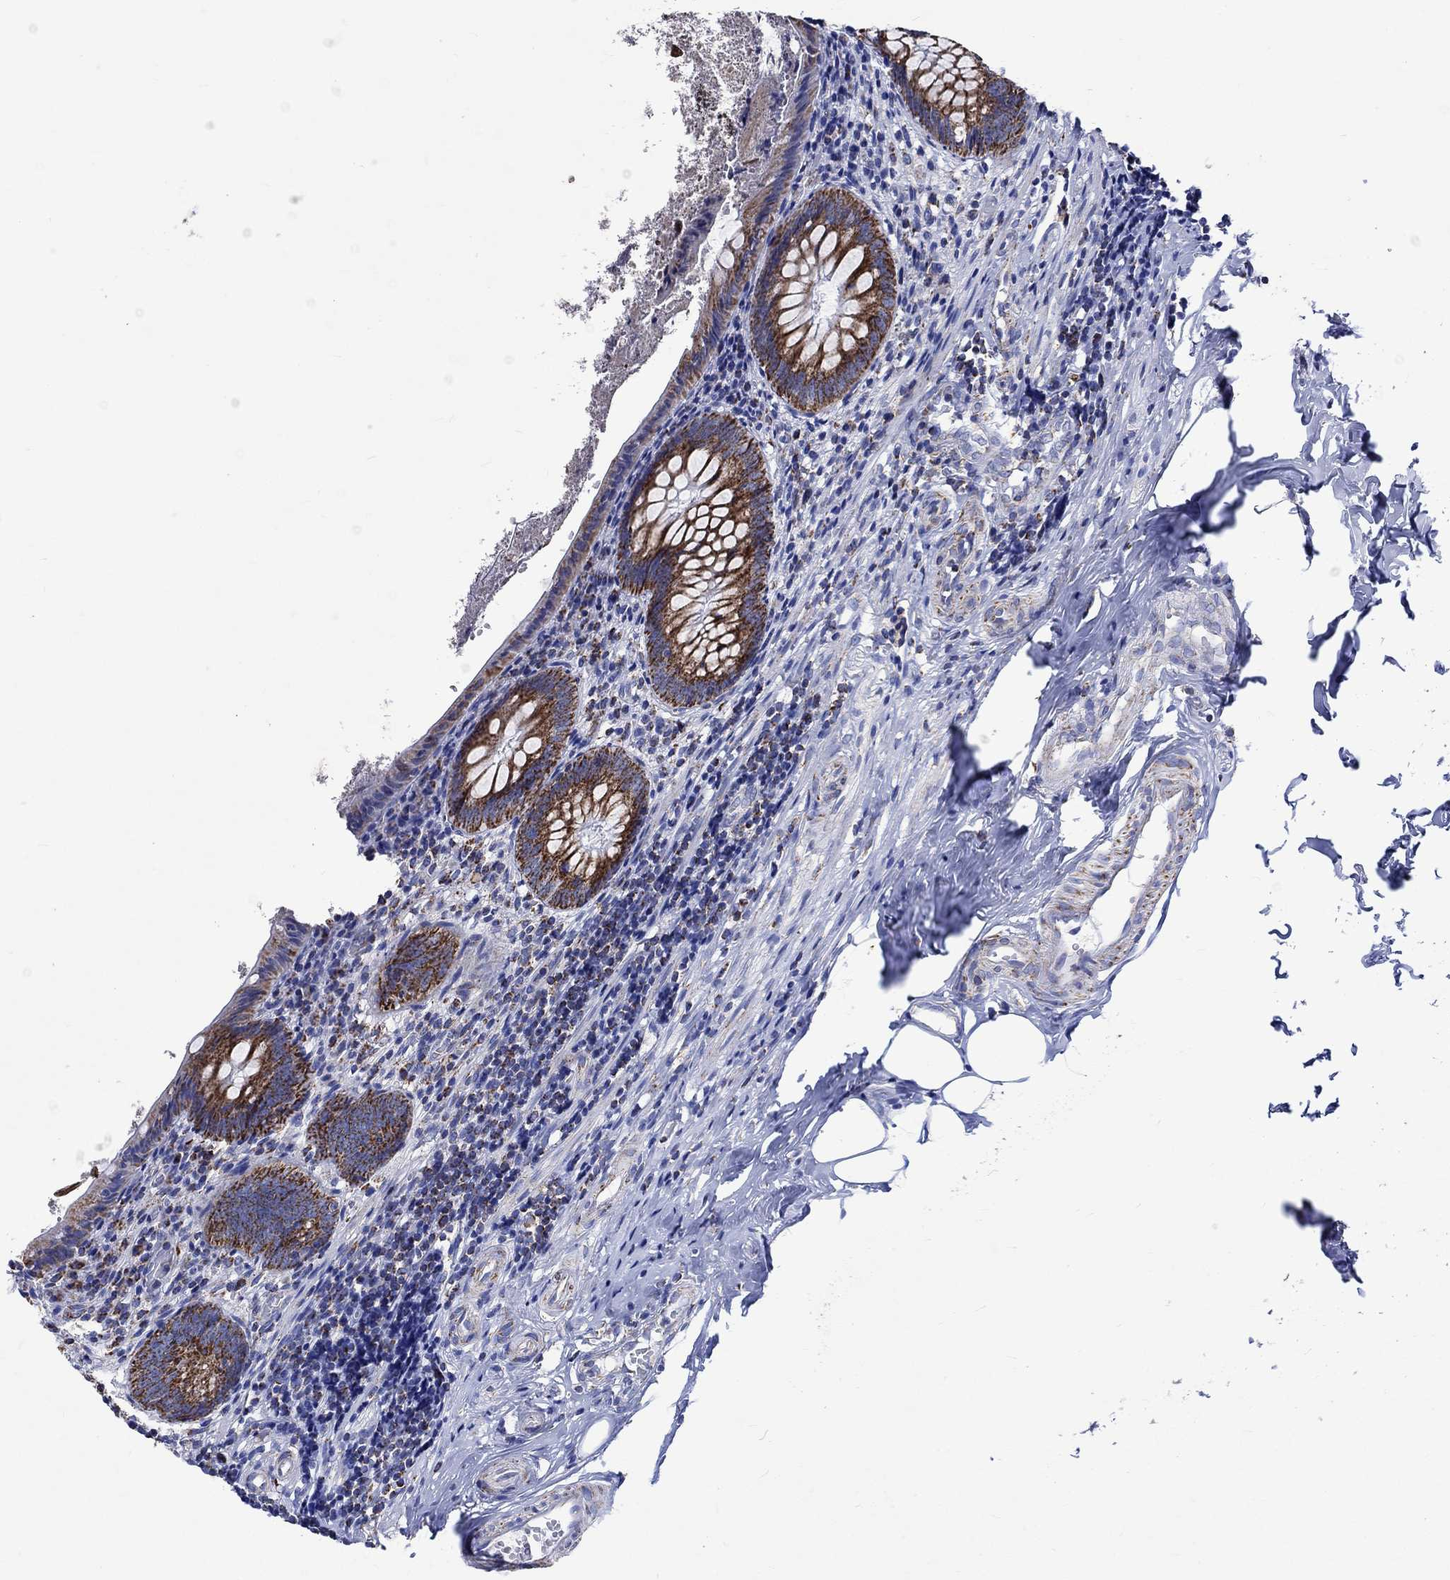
{"staining": {"intensity": "strong", "quantity": ">75%", "location": "cytoplasmic/membranous"}, "tissue": "appendix", "cell_type": "Glandular cells", "image_type": "normal", "snomed": [{"axis": "morphology", "description": "Normal tissue, NOS"}, {"axis": "topography", "description": "Appendix"}], "caption": "The histopathology image exhibits a brown stain indicating the presence of a protein in the cytoplasmic/membranous of glandular cells in appendix. The staining was performed using DAB (3,3'-diaminobenzidine) to visualize the protein expression in brown, while the nuclei were stained in blue with hematoxylin (Magnification: 20x).", "gene": "RCE1", "patient": {"sex": "female", "age": 23}}